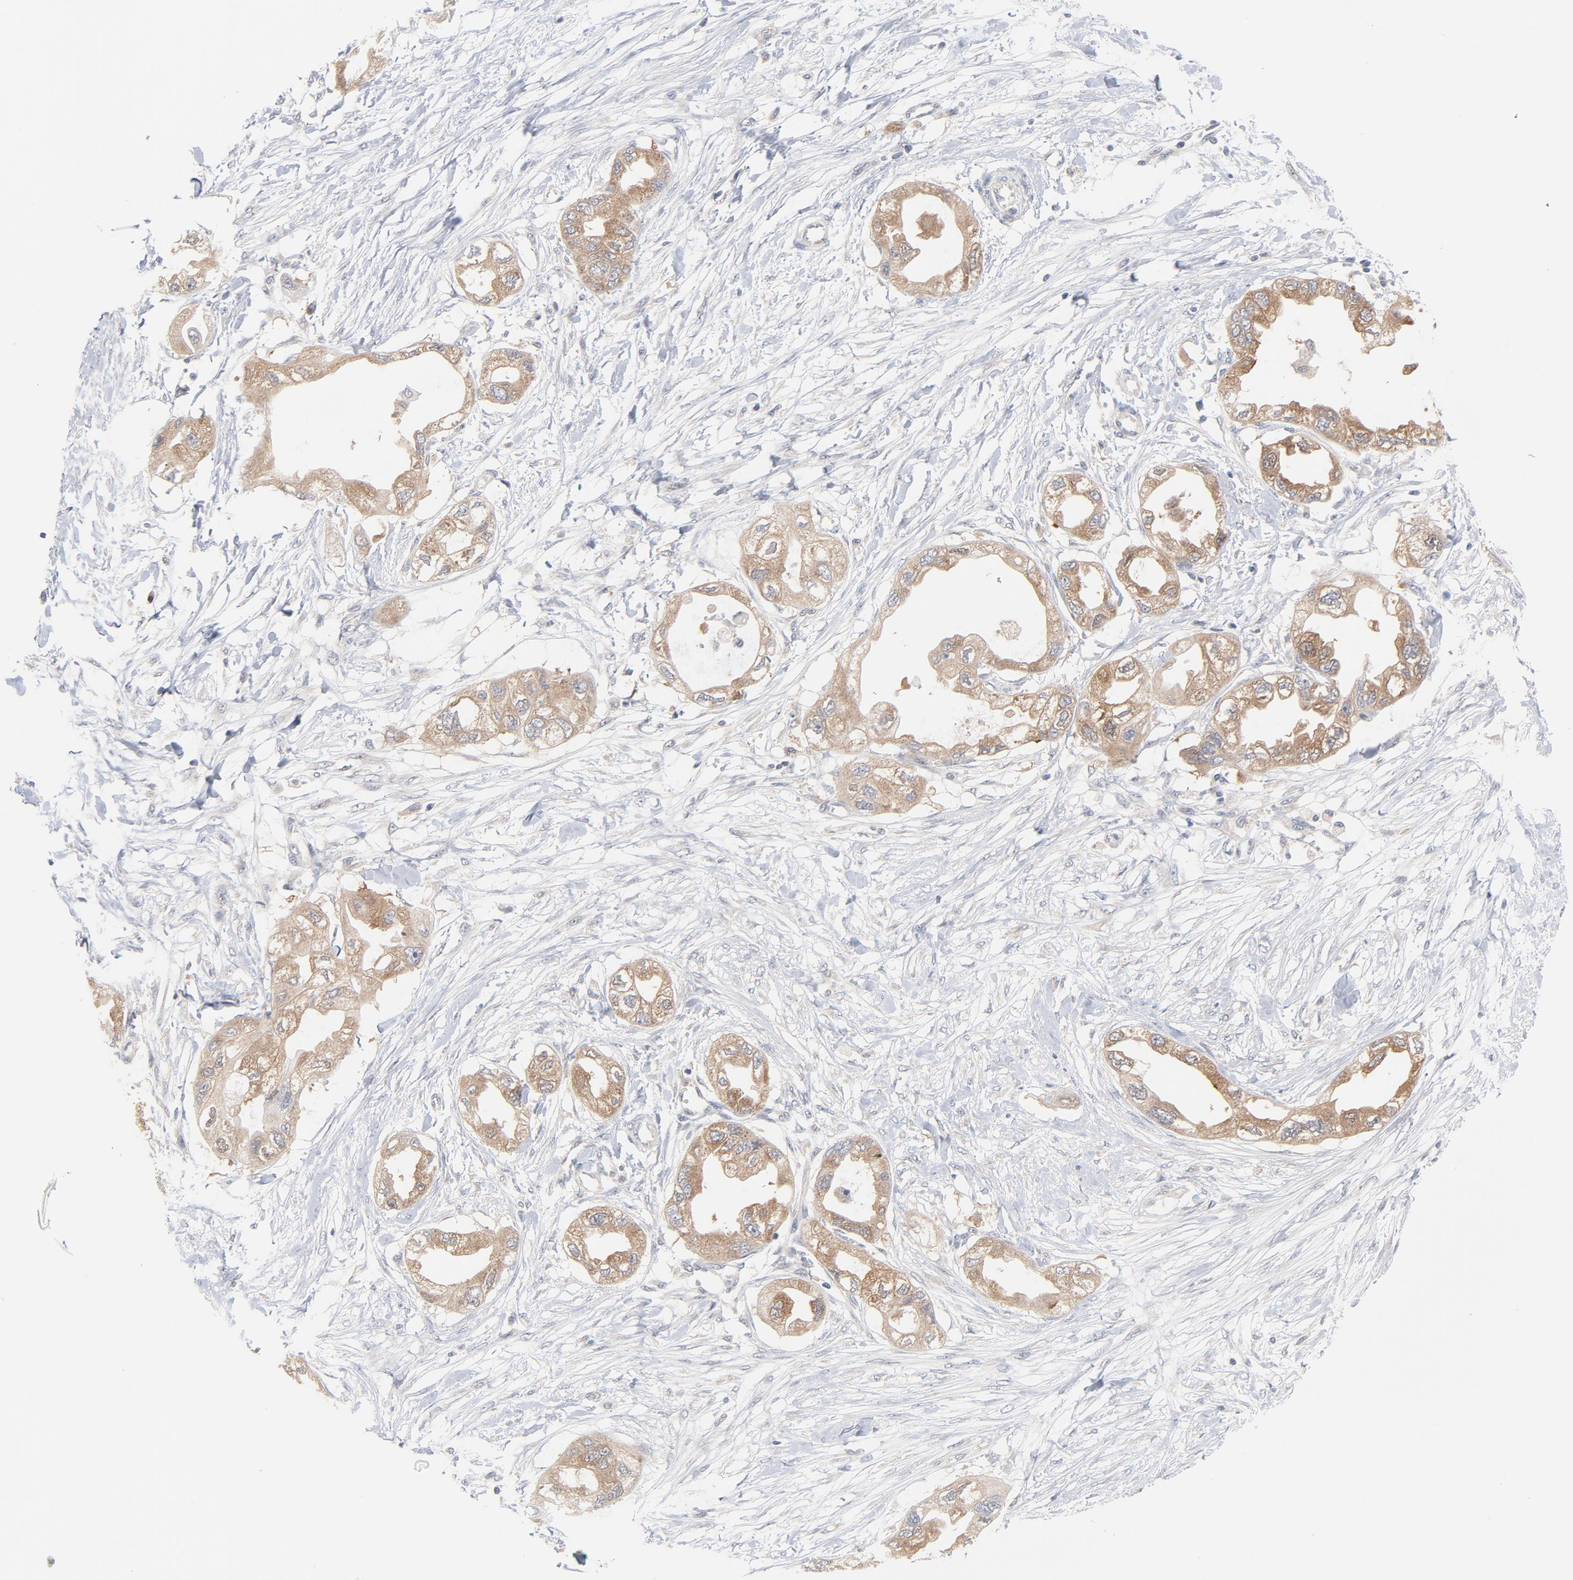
{"staining": {"intensity": "moderate", "quantity": ">75%", "location": "cytoplasmic/membranous"}, "tissue": "endometrial cancer", "cell_type": "Tumor cells", "image_type": "cancer", "snomed": [{"axis": "morphology", "description": "Adenocarcinoma, NOS"}, {"axis": "topography", "description": "Endometrium"}], "caption": "Tumor cells show medium levels of moderate cytoplasmic/membranous expression in about >75% of cells in human endometrial adenocarcinoma.", "gene": "UBL4A", "patient": {"sex": "female", "age": 67}}